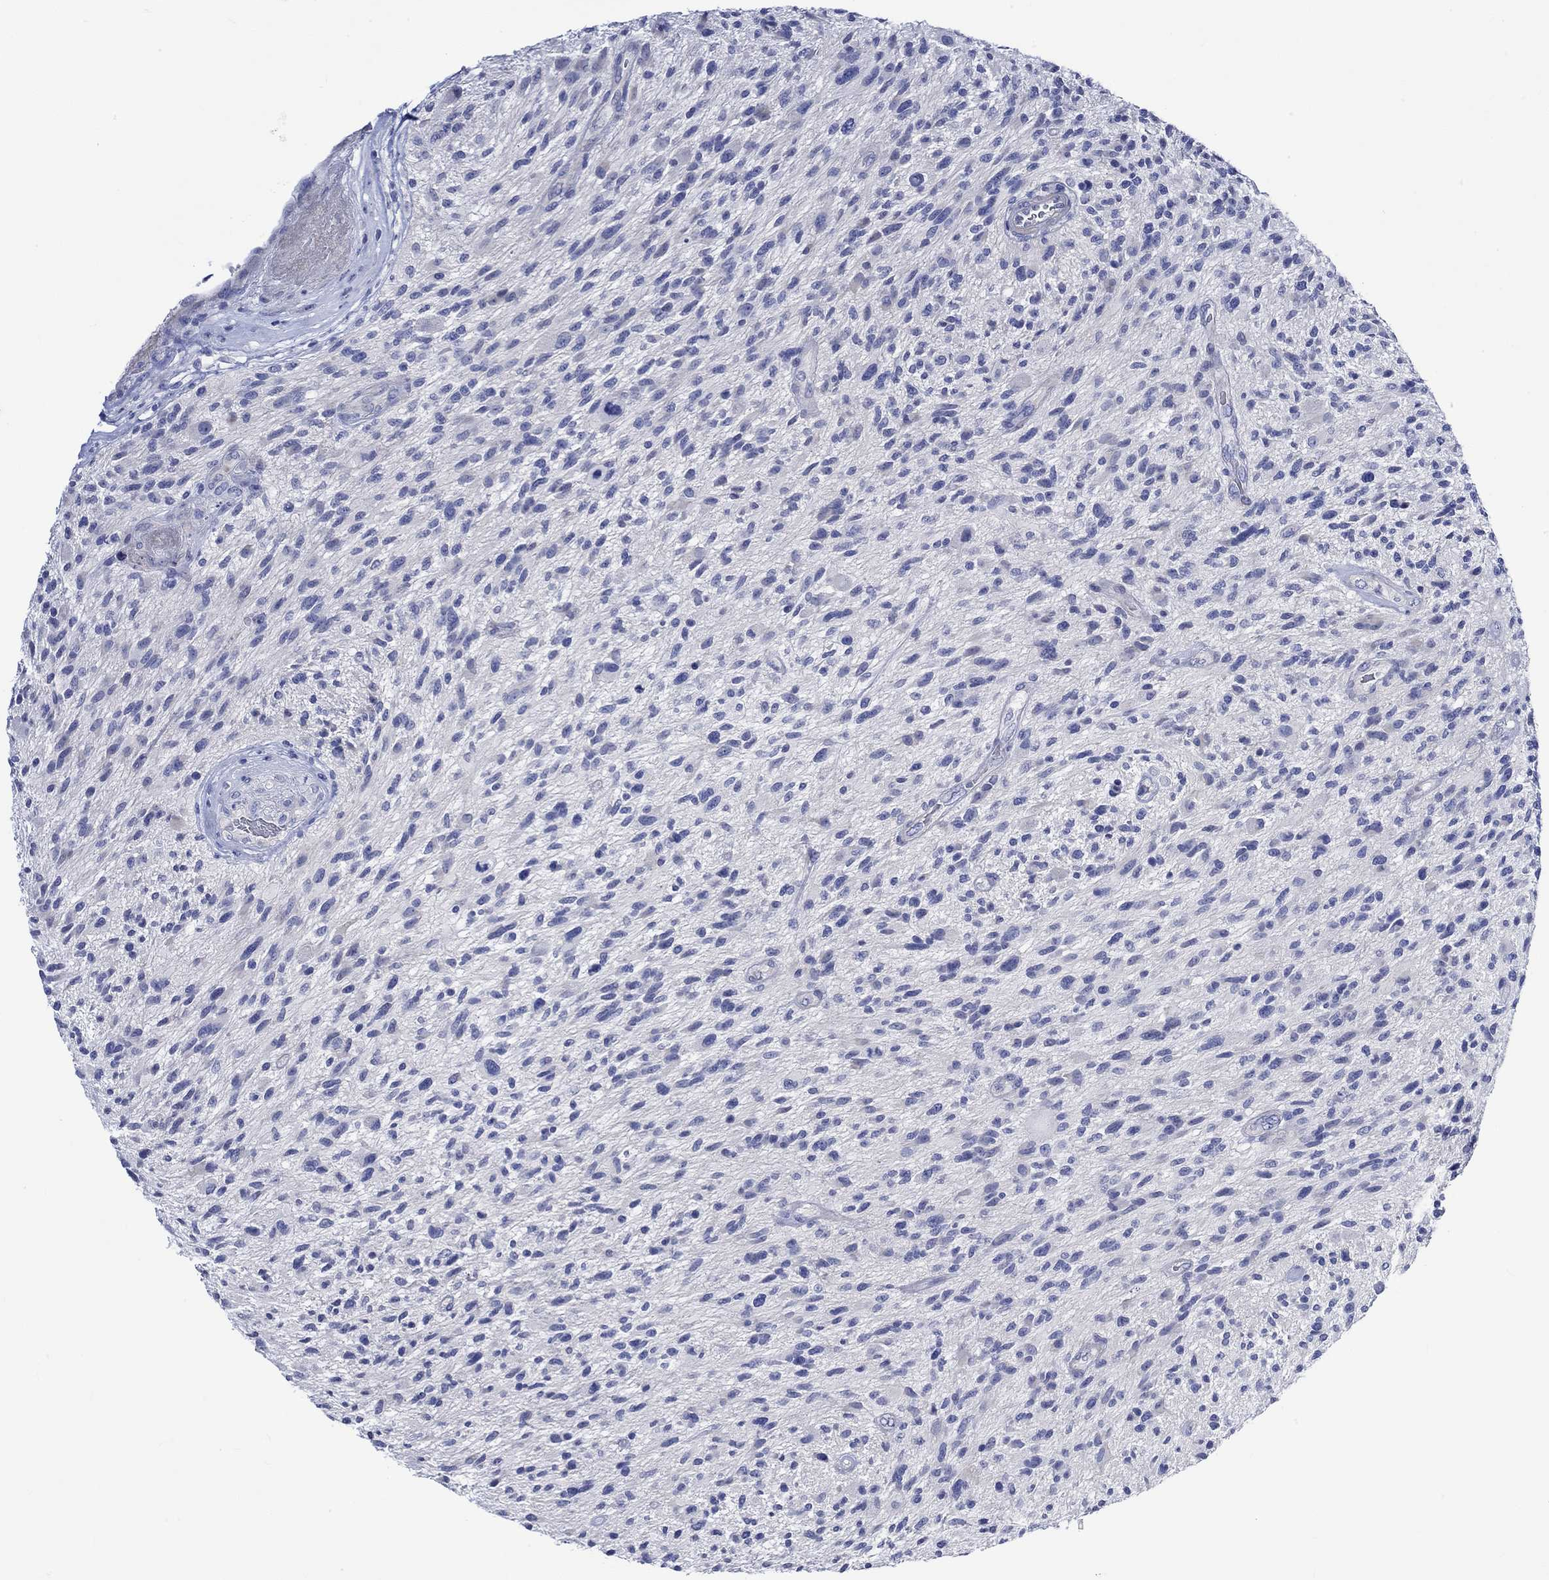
{"staining": {"intensity": "negative", "quantity": "none", "location": "none"}, "tissue": "glioma", "cell_type": "Tumor cells", "image_type": "cancer", "snomed": [{"axis": "morphology", "description": "Glioma, malignant, High grade"}, {"axis": "topography", "description": "Brain"}], "caption": "The micrograph demonstrates no staining of tumor cells in glioma.", "gene": "NRIP3", "patient": {"sex": "male", "age": 47}}